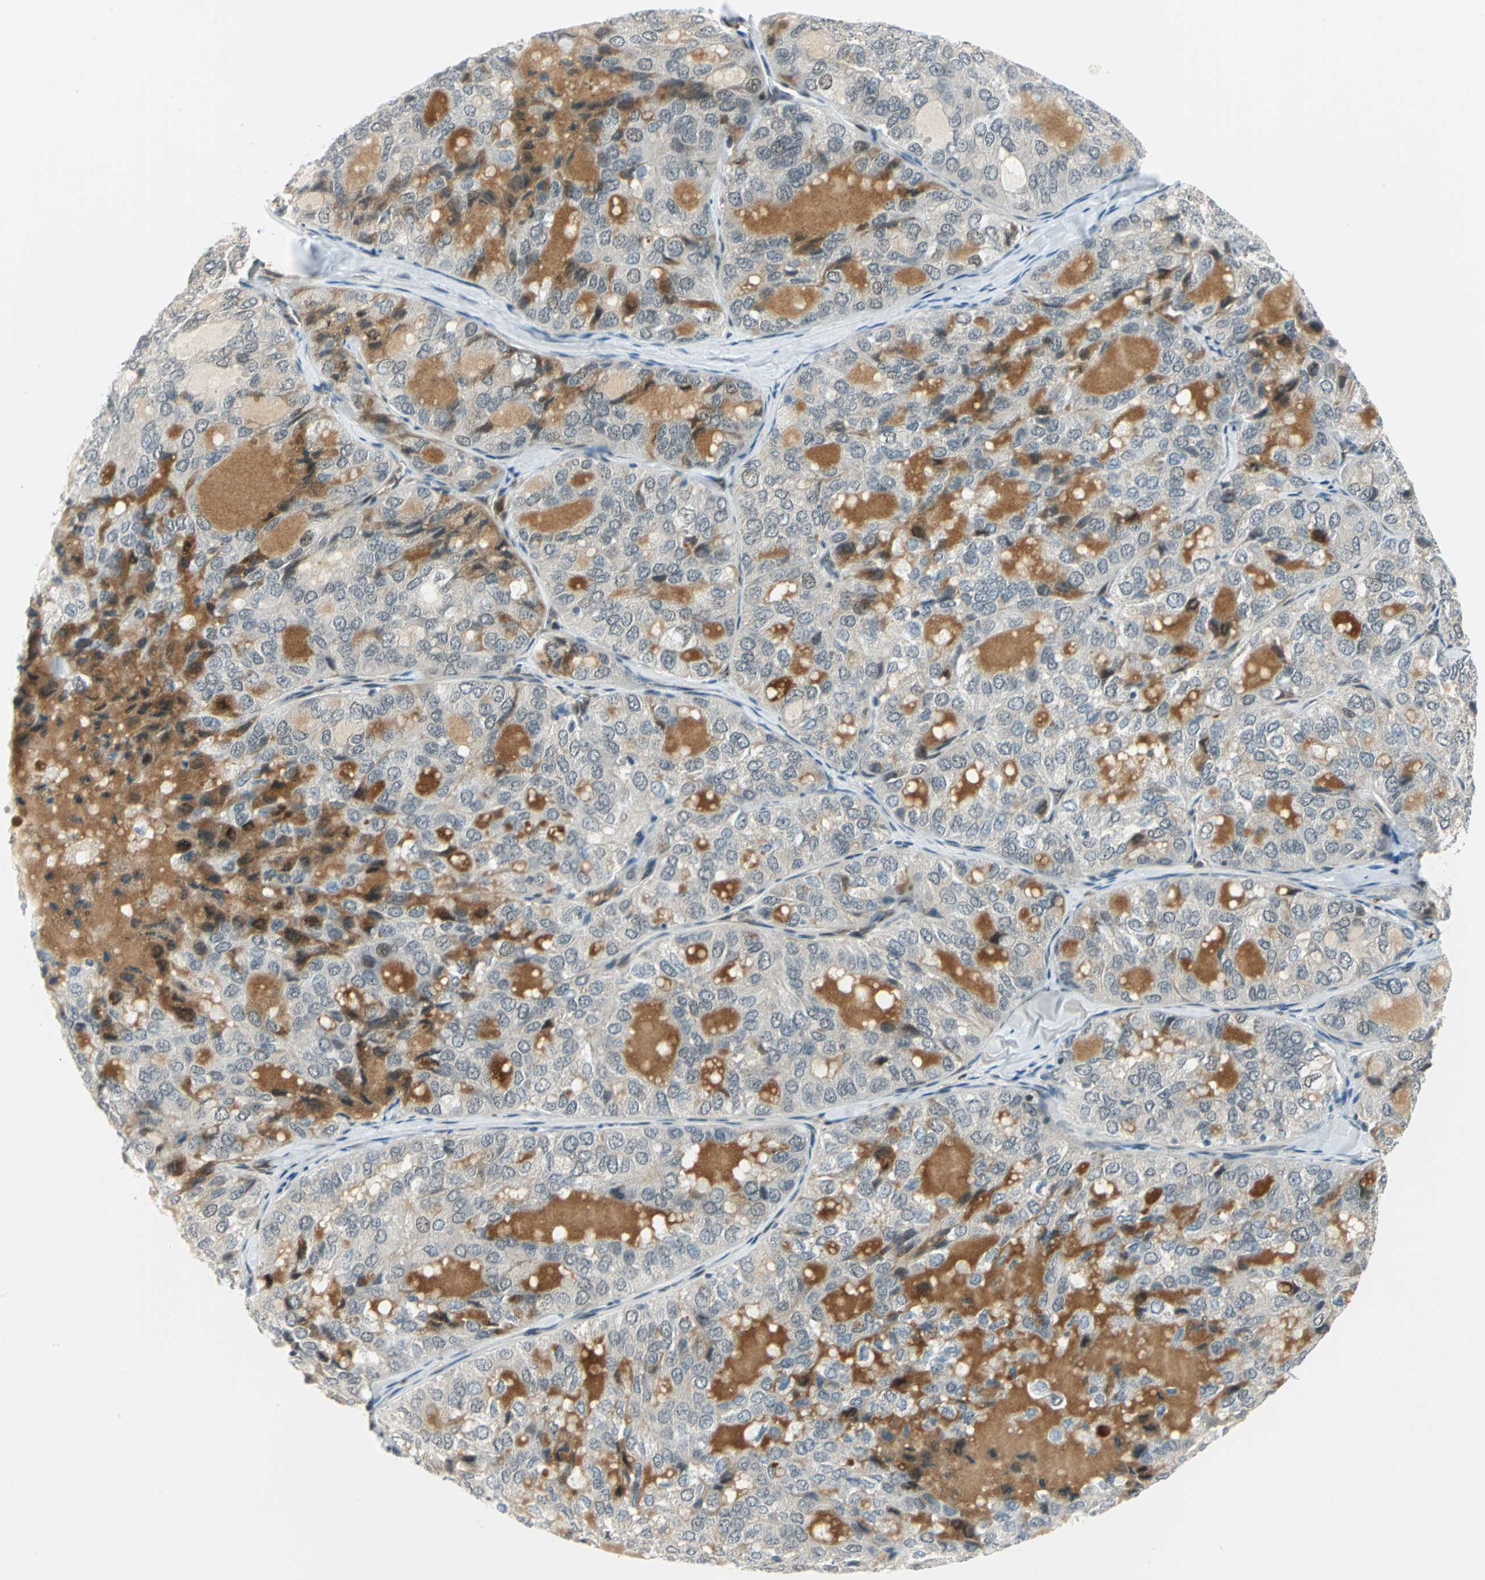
{"staining": {"intensity": "weak", "quantity": "<25%", "location": "cytoplasmic/membranous"}, "tissue": "thyroid cancer", "cell_type": "Tumor cells", "image_type": "cancer", "snomed": [{"axis": "morphology", "description": "Follicular adenoma carcinoma, NOS"}, {"axis": "topography", "description": "Thyroid gland"}], "caption": "A histopathology image of thyroid cancer (follicular adenoma carcinoma) stained for a protein reveals no brown staining in tumor cells. (DAB IHC visualized using brightfield microscopy, high magnification).", "gene": "MTMR10", "patient": {"sex": "male", "age": 75}}